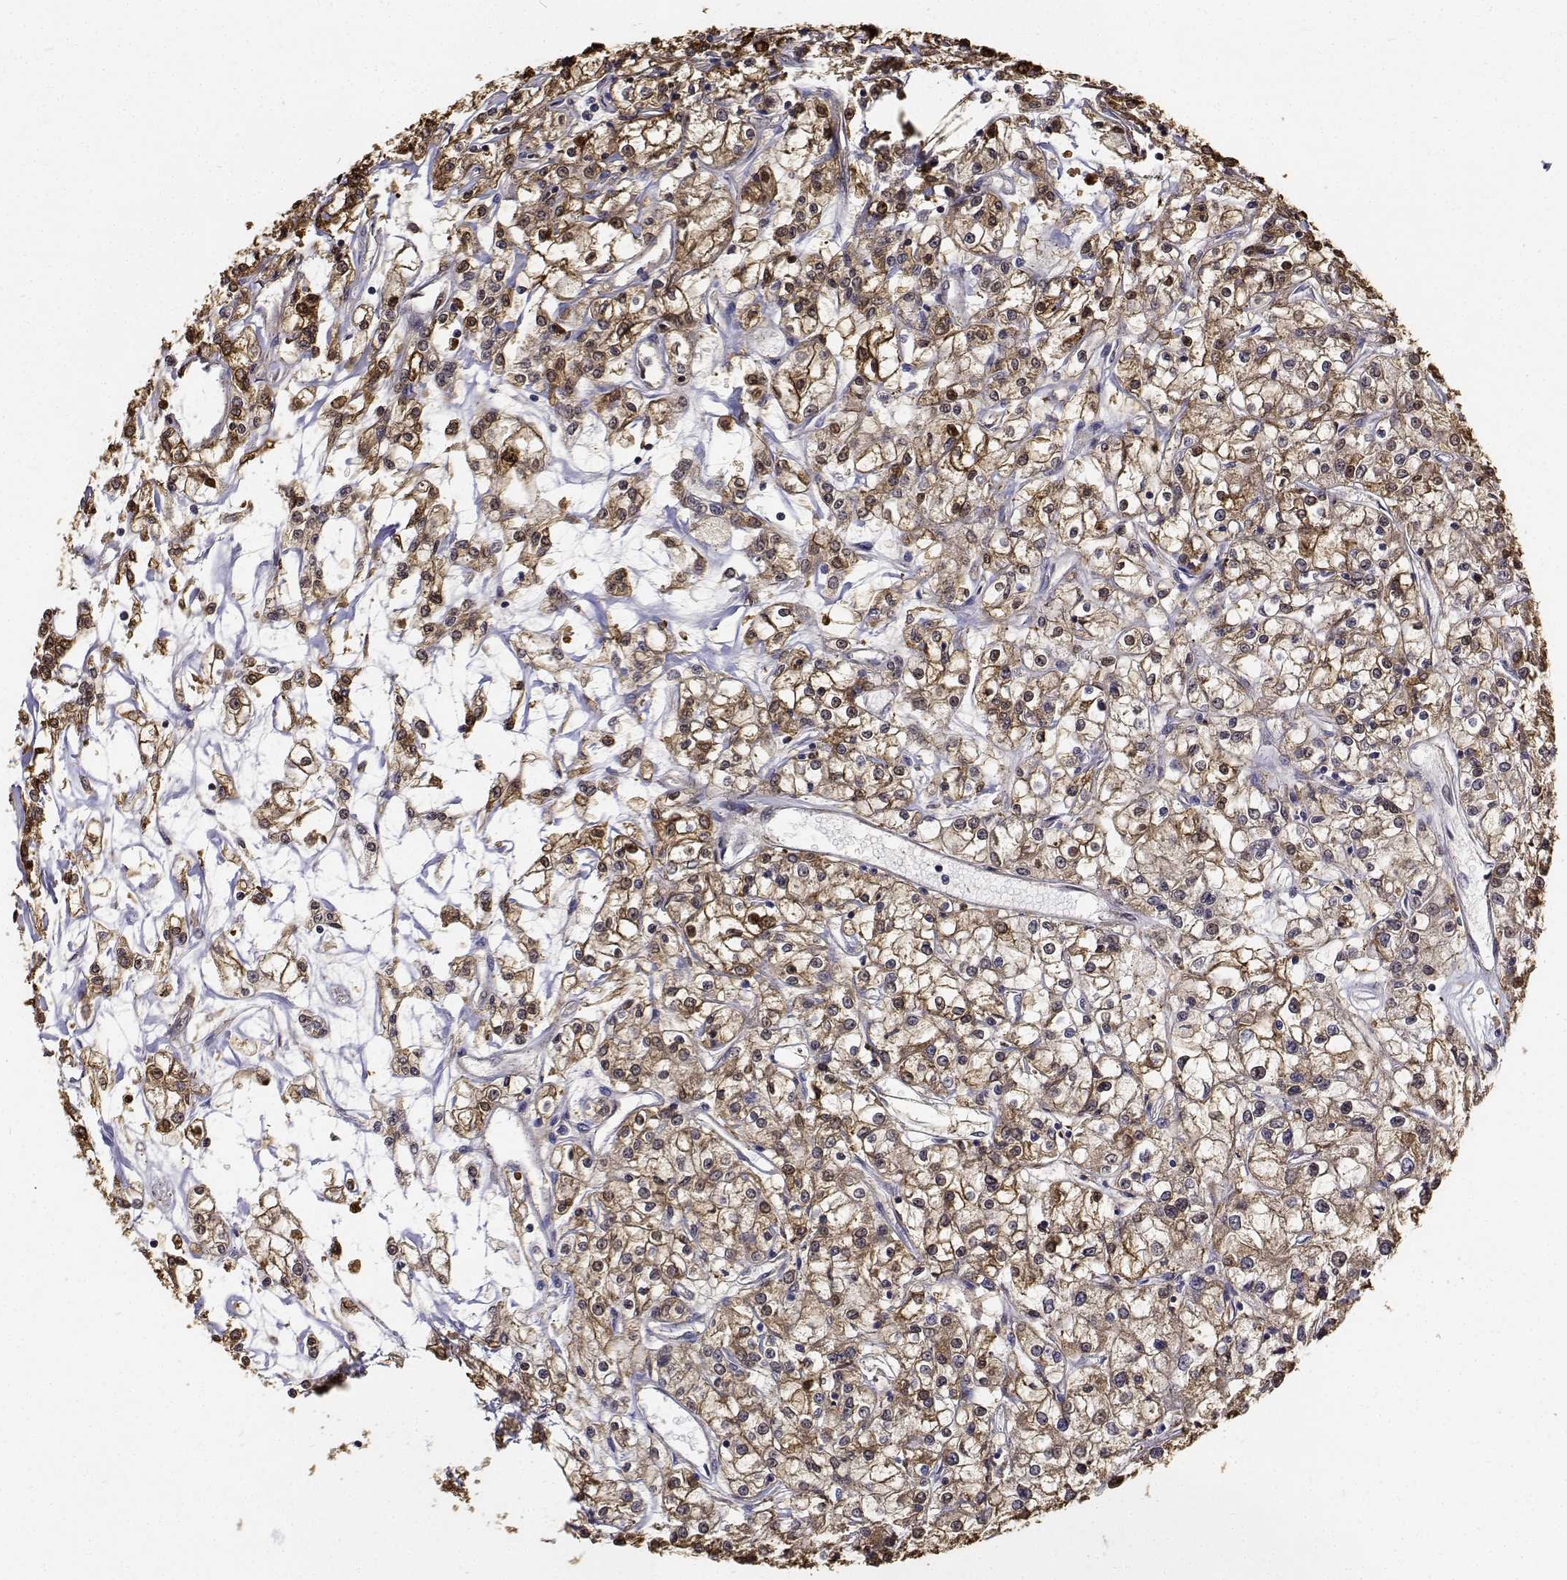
{"staining": {"intensity": "moderate", "quantity": ">75%", "location": "cytoplasmic/membranous"}, "tissue": "renal cancer", "cell_type": "Tumor cells", "image_type": "cancer", "snomed": [{"axis": "morphology", "description": "Adenocarcinoma, NOS"}, {"axis": "topography", "description": "Kidney"}], "caption": "The histopathology image shows staining of adenocarcinoma (renal), revealing moderate cytoplasmic/membranous protein staining (brown color) within tumor cells. (Stains: DAB (3,3'-diaminobenzidine) in brown, nuclei in blue, Microscopy: brightfield microscopy at high magnification).", "gene": "PCID2", "patient": {"sex": "female", "age": 59}}